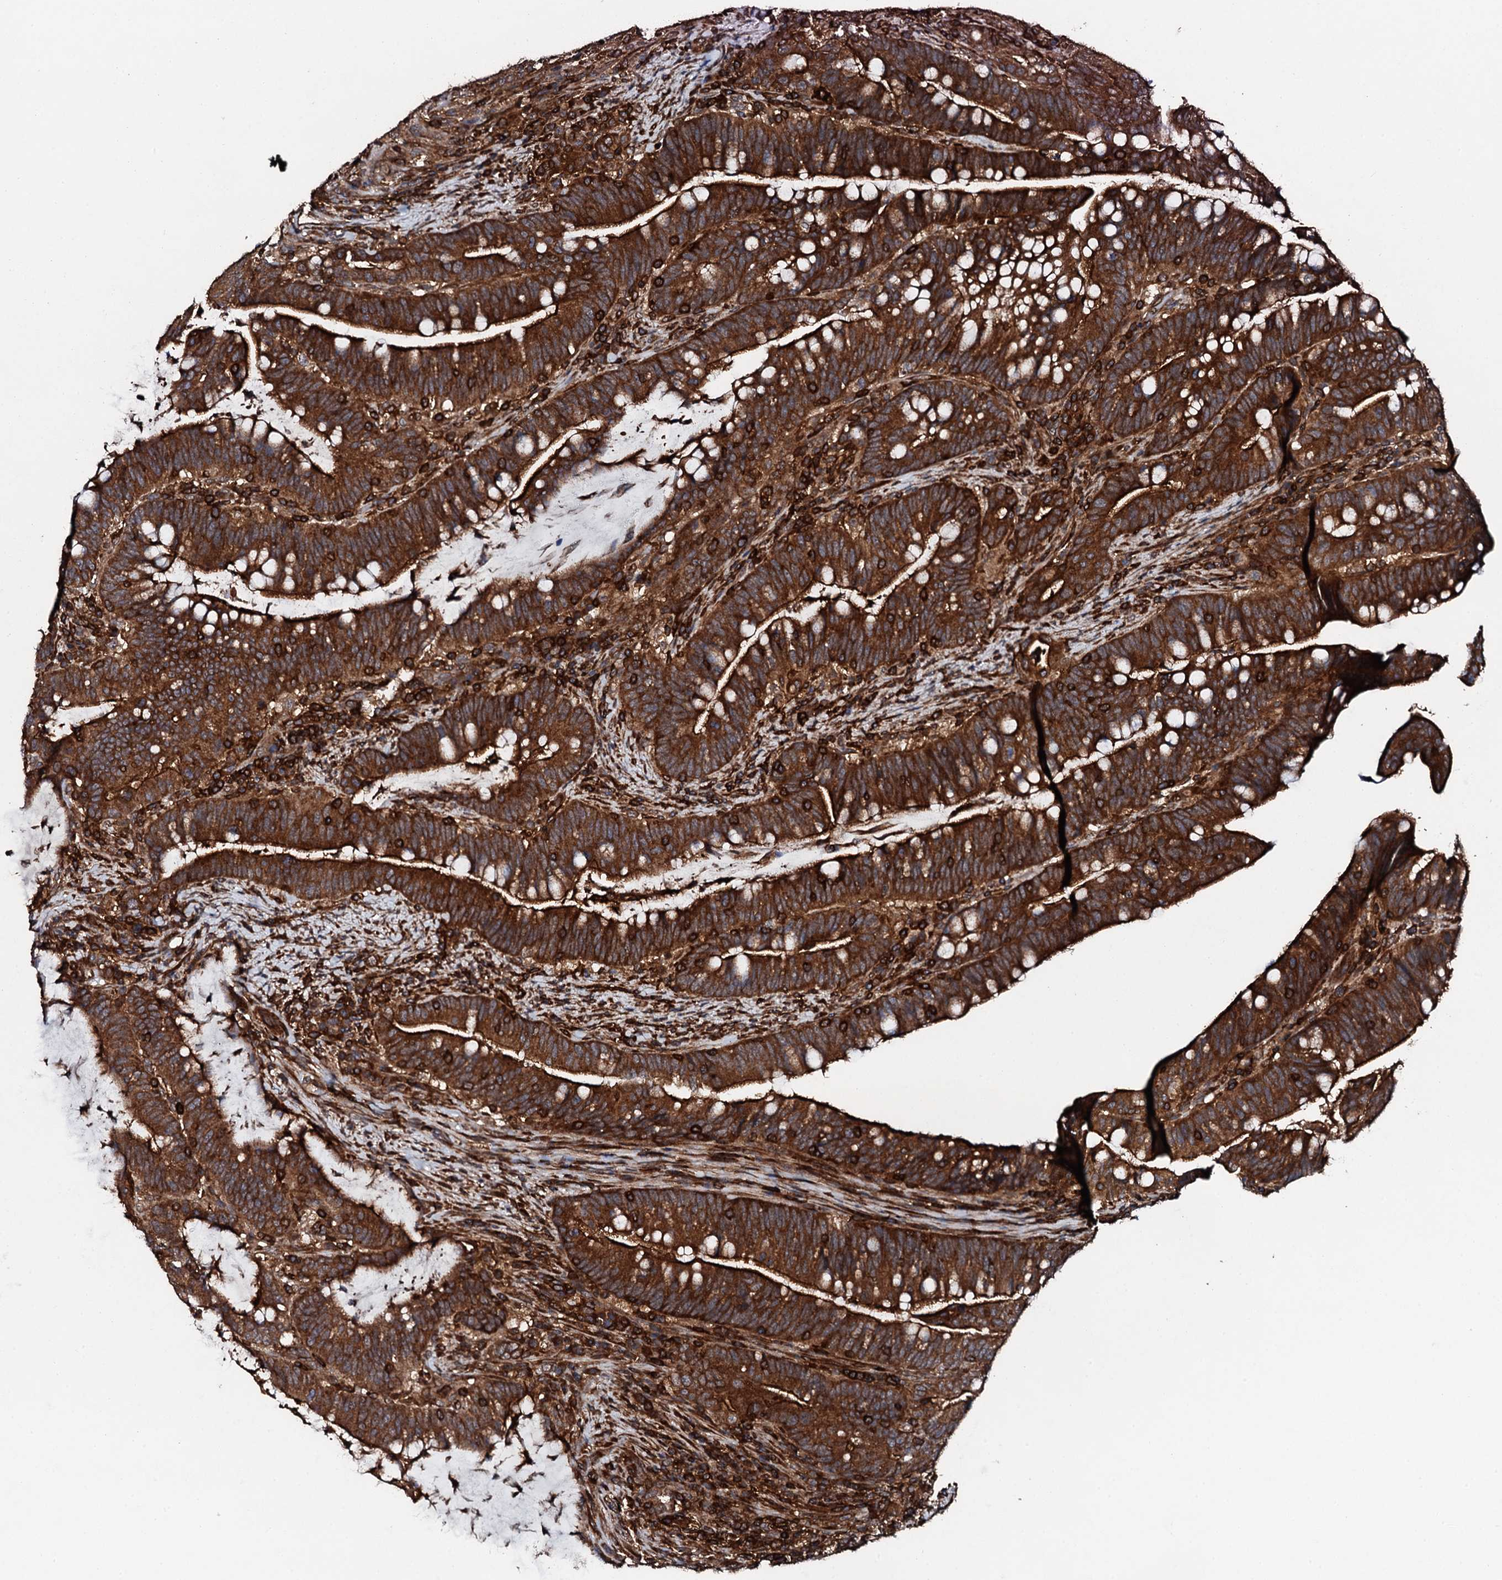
{"staining": {"intensity": "strong", "quantity": ">75%", "location": "cytoplasmic/membranous"}, "tissue": "colorectal cancer", "cell_type": "Tumor cells", "image_type": "cancer", "snomed": [{"axis": "morphology", "description": "Adenocarcinoma, NOS"}, {"axis": "topography", "description": "Colon"}], "caption": "A micrograph of adenocarcinoma (colorectal) stained for a protein demonstrates strong cytoplasmic/membranous brown staining in tumor cells. (IHC, brightfield microscopy, high magnification).", "gene": "EDC4", "patient": {"sex": "female", "age": 66}}